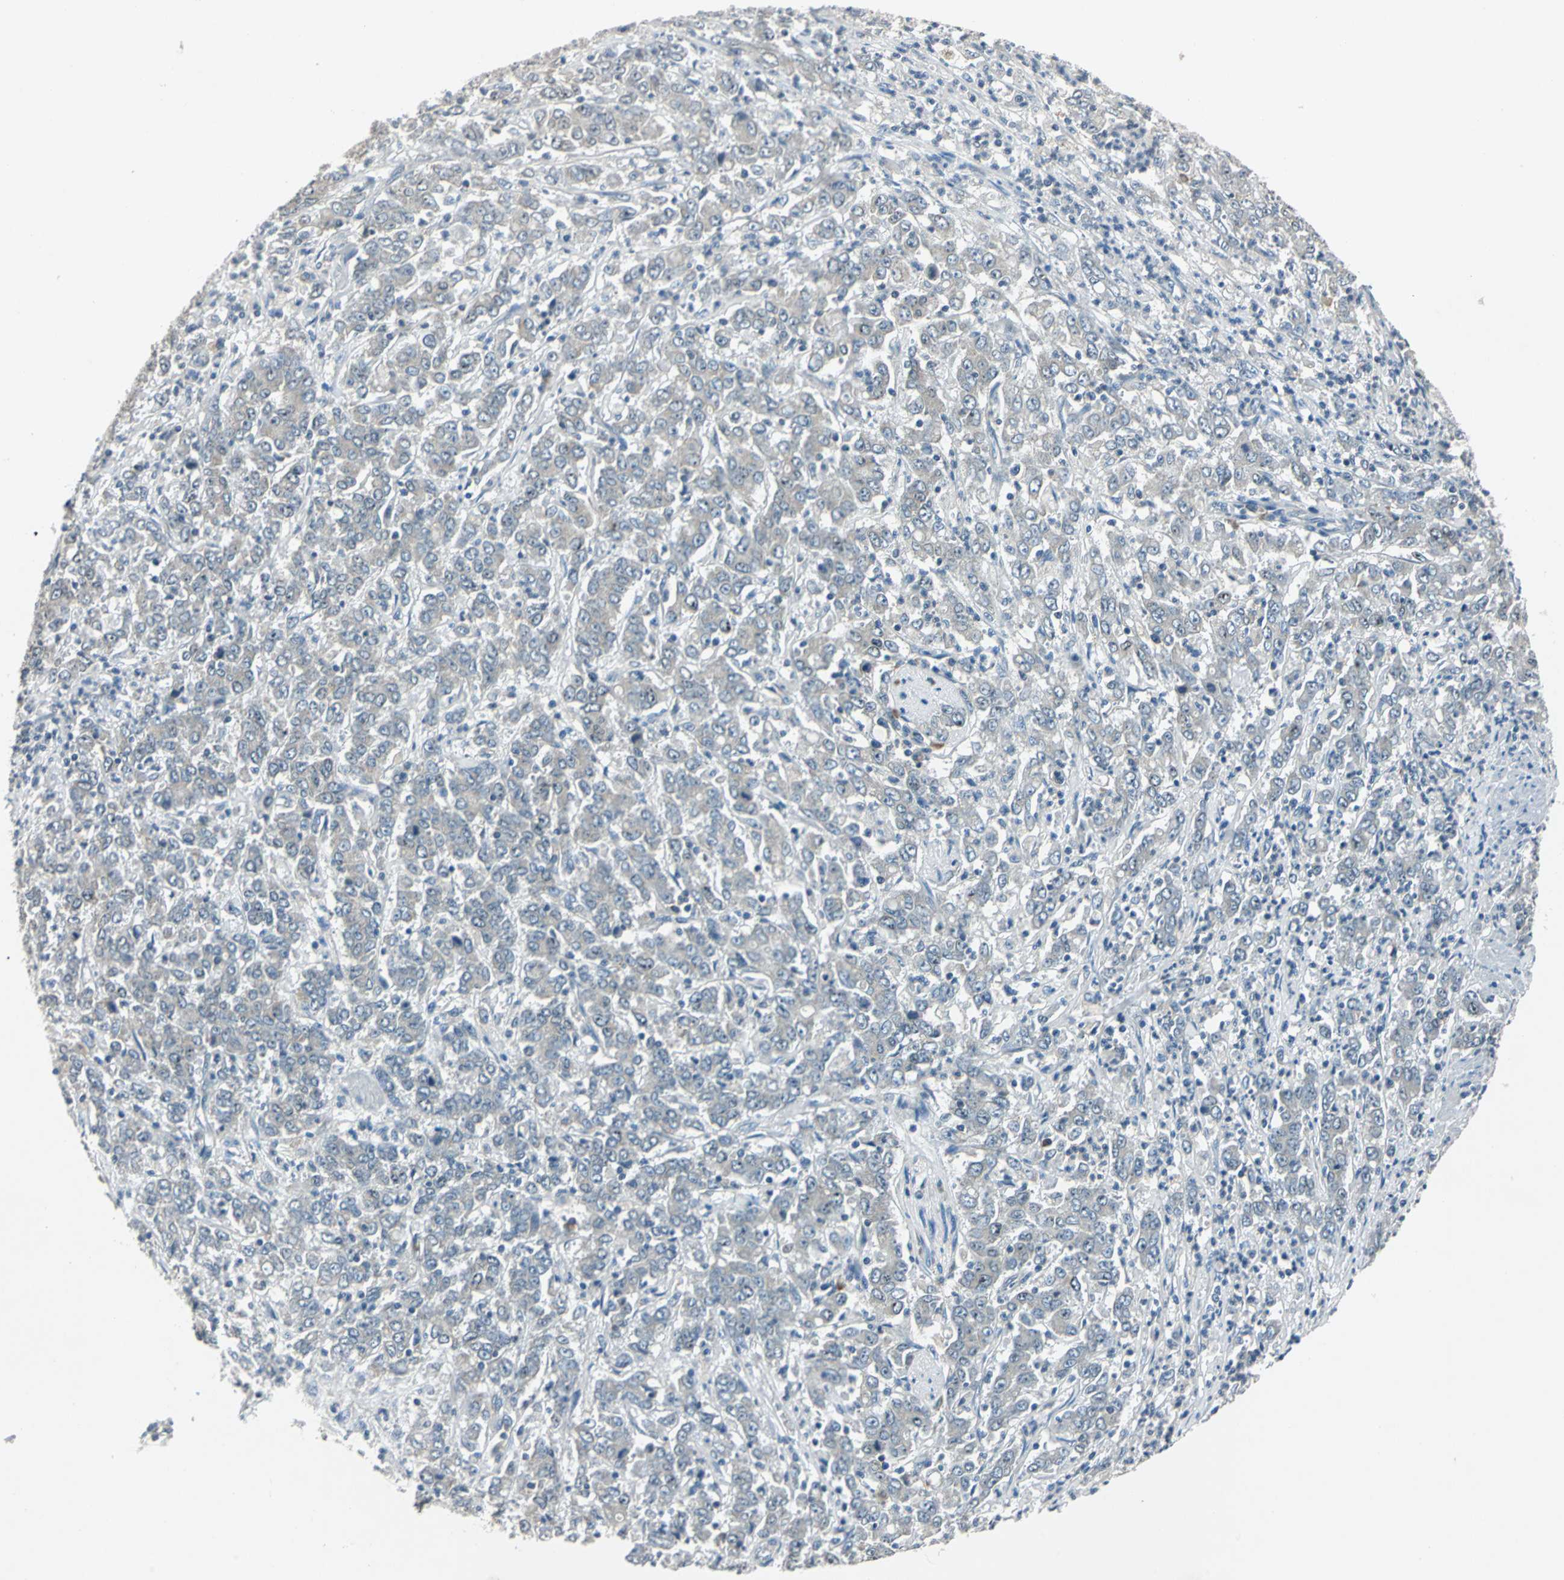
{"staining": {"intensity": "negative", "quantity": "none", "location": "none"}, "tissue": "stomach cancer", "cell_type": "Tumor cells", "image_type": "cancer", "snomed": [{"axis": "morphology", "description": "Adenocarcinoma, NOS"}, {"axis": "topography", "description": "Stomach, lower"}], "caption": "High power microscopy histopathology image of an immunohistochemistry image of adenocarcinoma (stomach), revealing no significant staining in tumor cells.", "gene": "SLC2A13", "patient": {"sex": "female", "age": 71}}